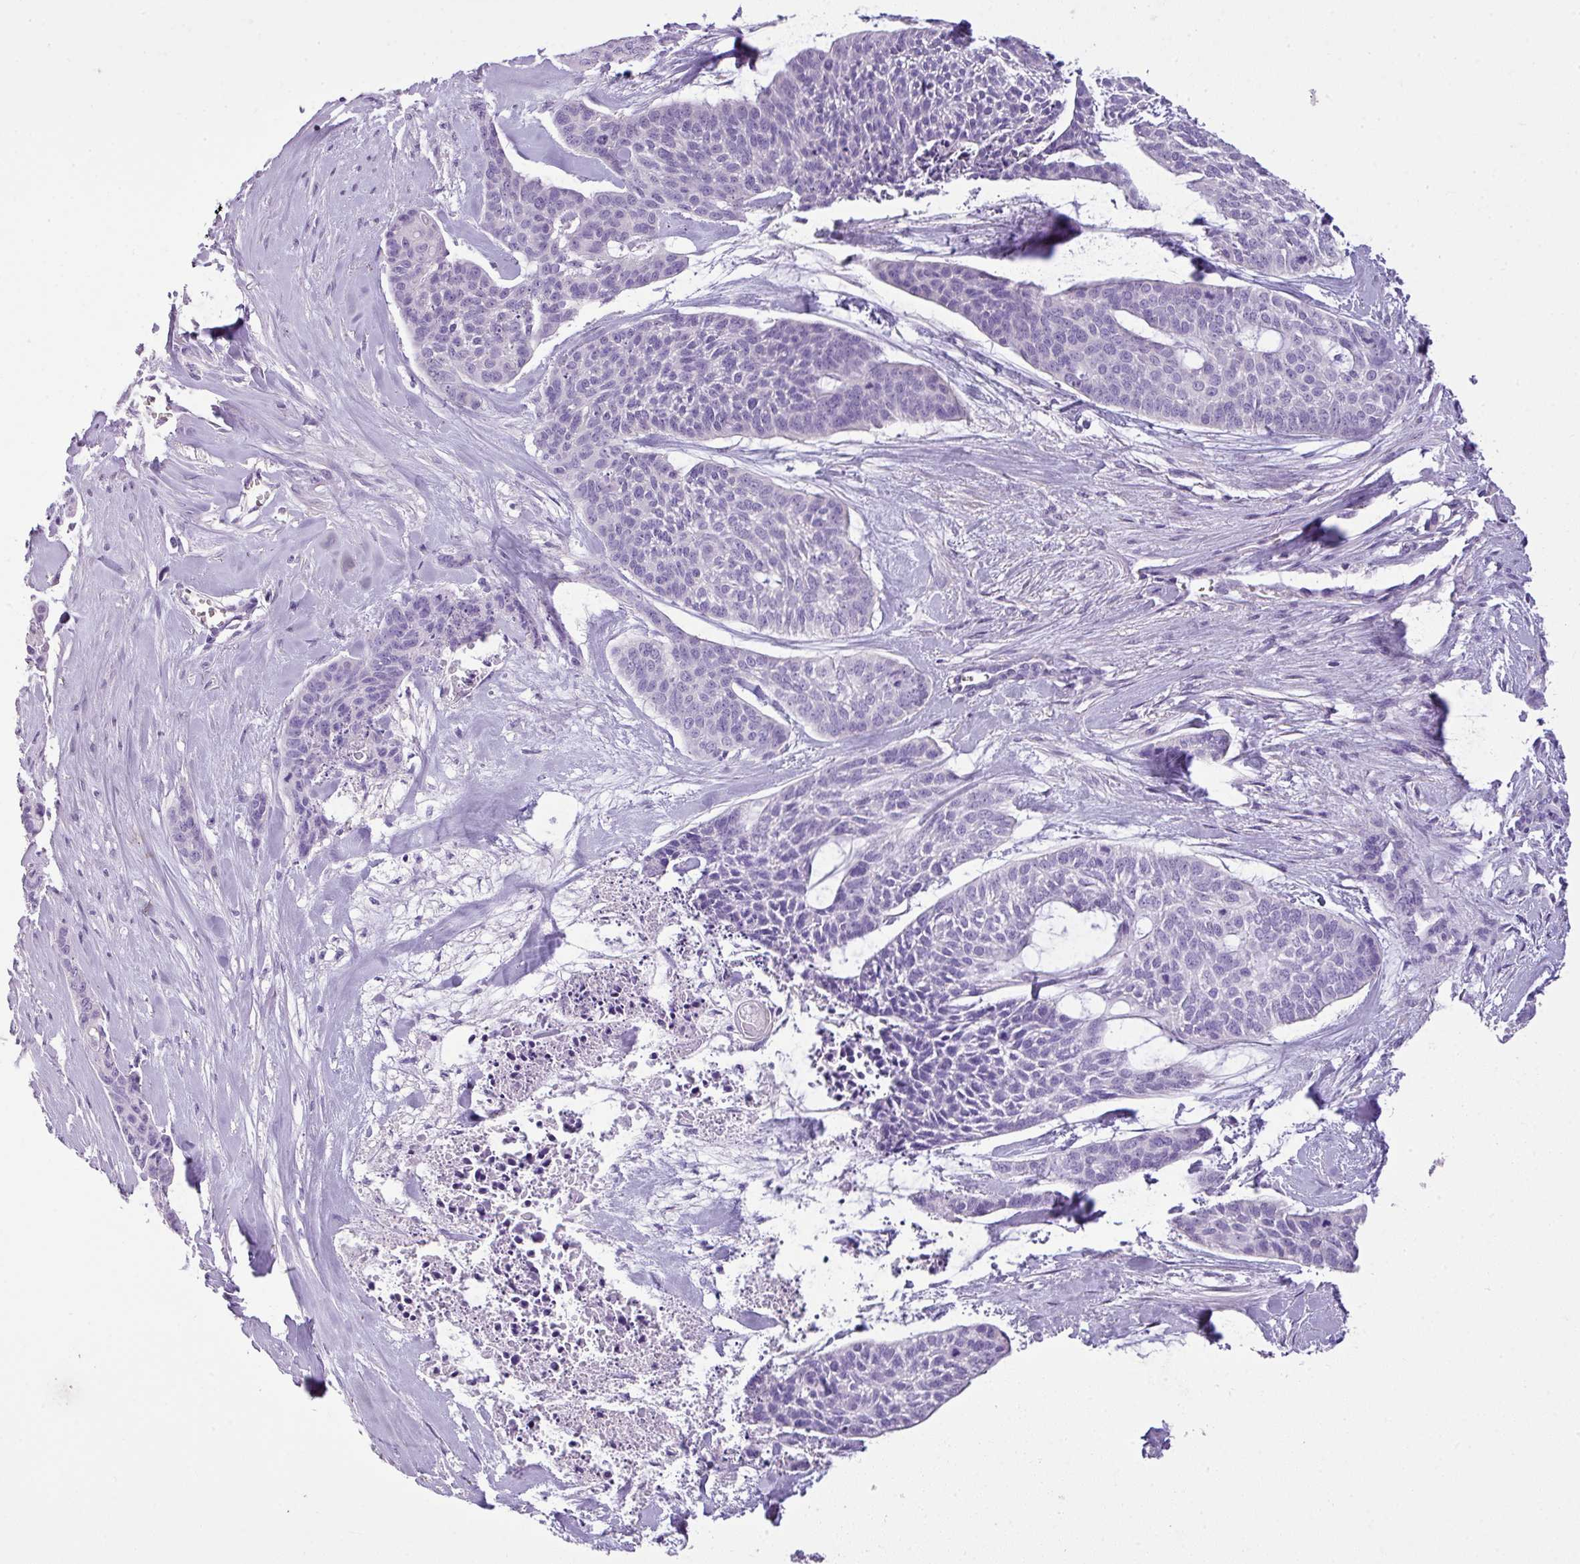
{"staining": {"intensity": "negative", "quantity": "none", "location": "none"}, "tissue": "skin cancer", "cell_type": "Tumor cells", "image_type": "cancer", "snomed": [{"axis": "morphology", "description": "Basal cell carcinoma"}, {"axis": "topography", "description": "Skin"}], "caption": "Immunohistochemistry (IHC) of human skin basal cell carcinoma reveals no staining in tumor cells.", "gene": "ENSG00000273748", "patient": {"sex": "female", "age": 64}}